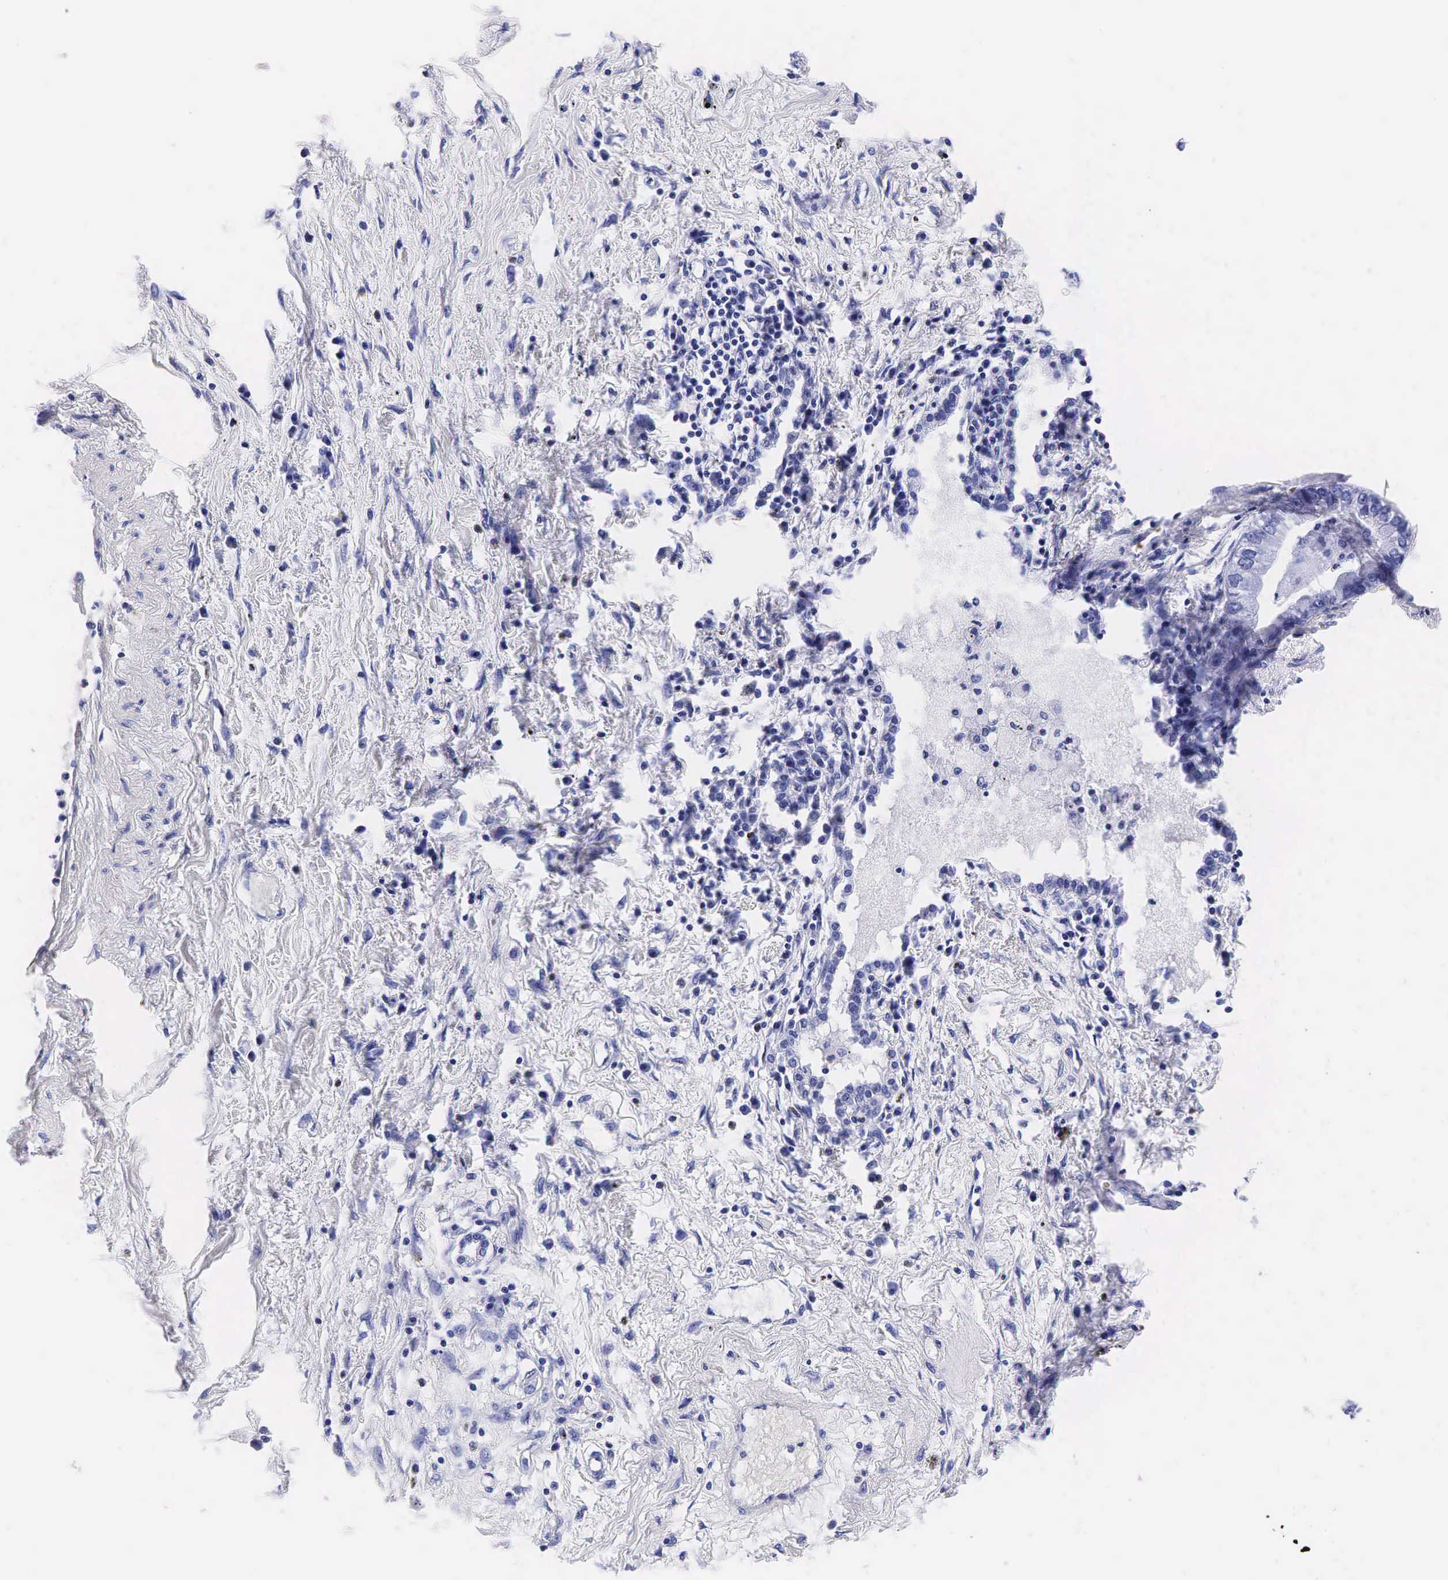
{"staining": {"intensity": "negative", "quantity": "none", "location": "none"}, "tissue": "lung cancer", "cell_type": "Tumor cells", "image_type": "cancer", "snomed": [{"axis": "morphology", "description": "Adenocarcinoma, NOS"}, {"axis": "topography", "description": "Lung"}], "caption": "IHC of lung adenocarcinoma demonstrates no expression in tumor cells.", "gene": "KLK3", "patient": {"sex": "male", "age": 60}}